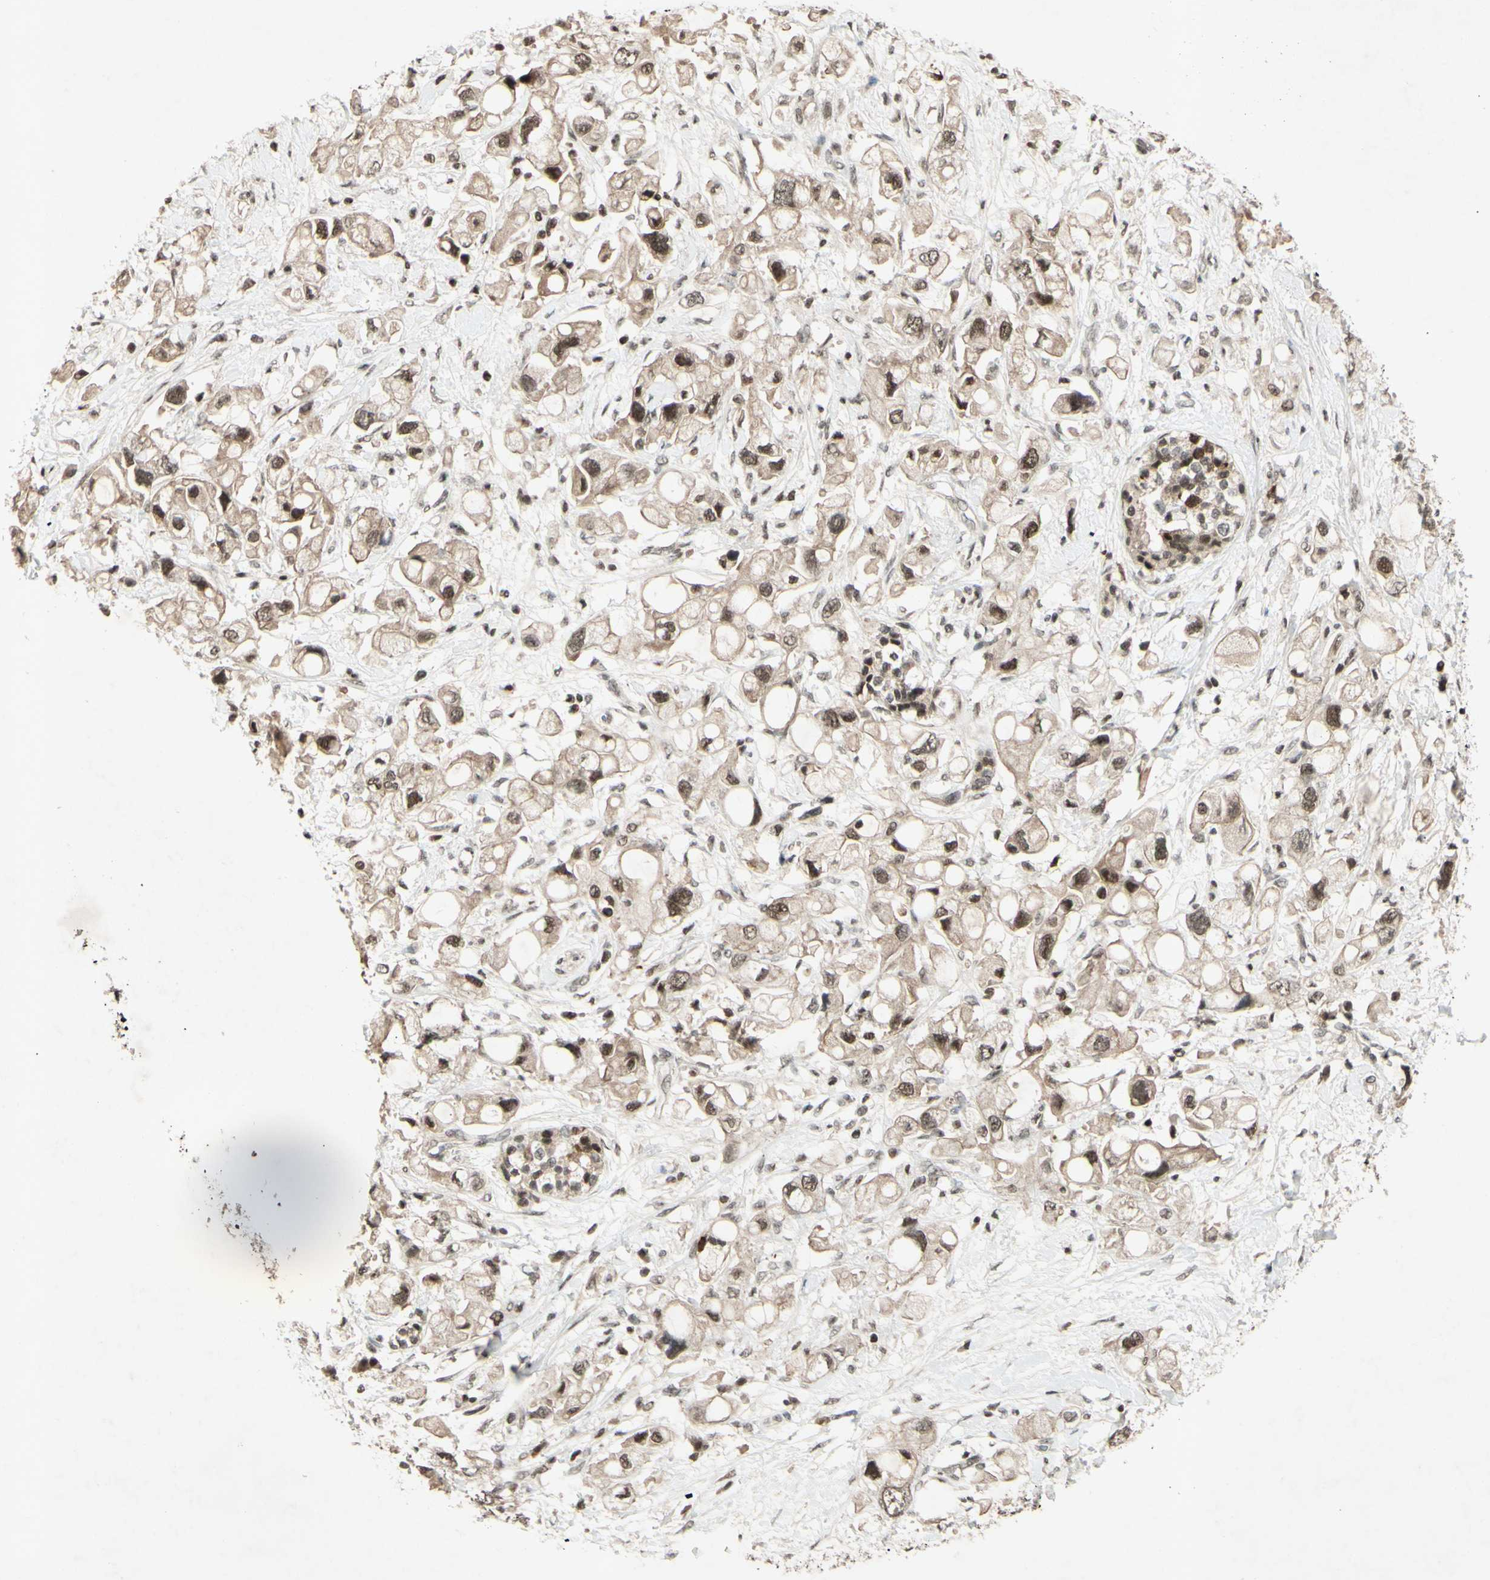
{"staining": {"intensity": "moderate", "quantity": ">75%", "location": "cytoplasmic/membranous,nuclear"}, "tissue": "pancreatic cancer", "cell_type": "Tumor cells", "image_type": "cancer", "snomed": [{"axis": "morphology", "description": "Adenocarcinoma, NOS"}, {"axis": "topography", "description": "Pancreas"}], "caption": "Immunohistochemistry of adenocarcinoma (pancreatic) reveals medium levels of moderate cytoplasmic/membranous and nuclear expression in about >75% of tumor cells. (IHC, brightfield microscopy, high magnification).", "gene": "SNW1", "patient": {"sex": "female", "age": 56}}